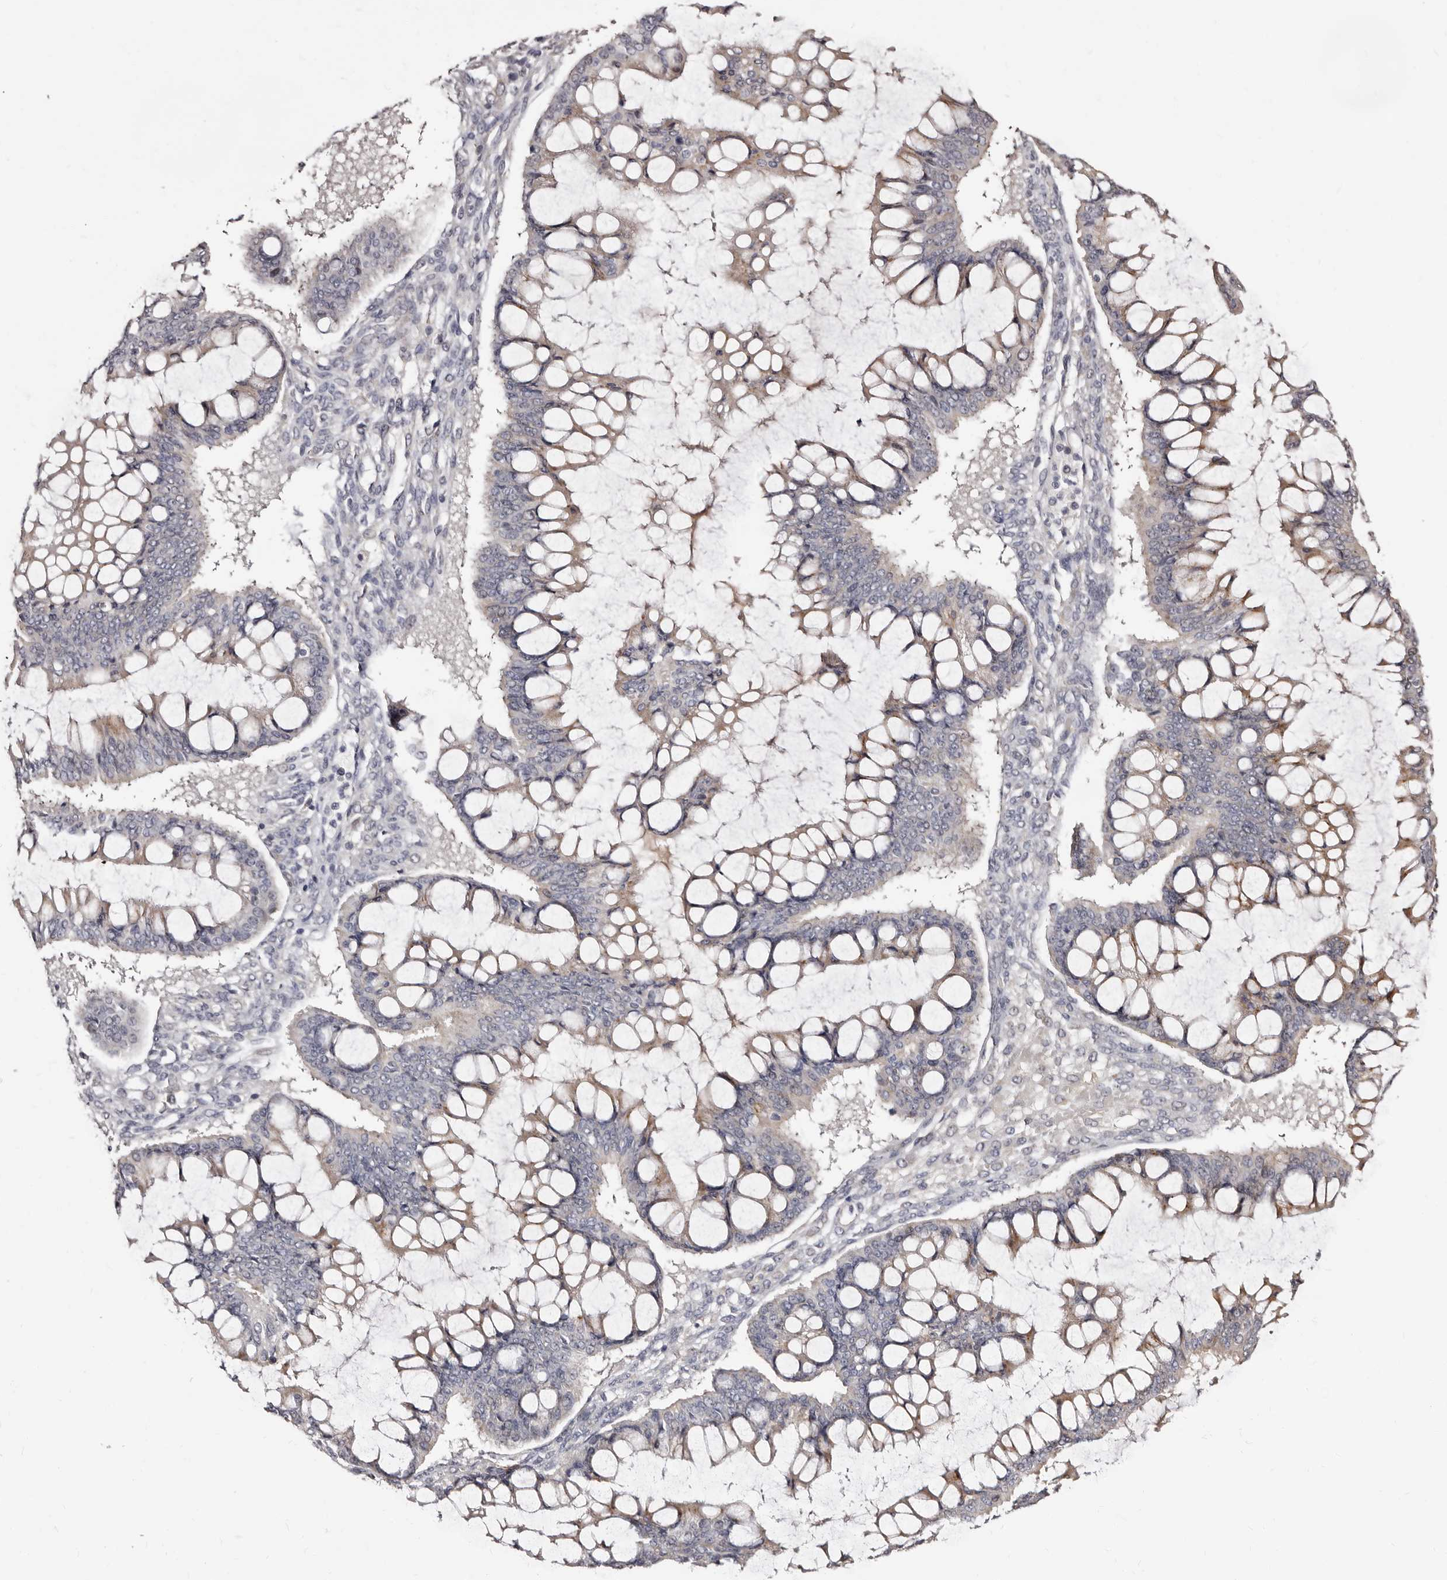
{"staining": {"intensity": "moderate", "quantity": "<25%", "location": "cytoplasmic/membranous"}, "tissue": "ovarian cancer", "cell_type": "Tumor cells", "image_type": "cancer", "snomed": [{"axis": "morphology", "description": "Cystadenocarcinoma, mucinous, NOS"}, {"axis": "topography", "description": "Ovary"}], "caption": "Moderate cytoplasmic/membranous positivity for a protein is appreciated in approximately <25% of tumor cells of ovarian mucinous cystadenocarcinoma using IHC.", "gene": "PTAFR", "patient": {"sex": "female", "age": 73}}